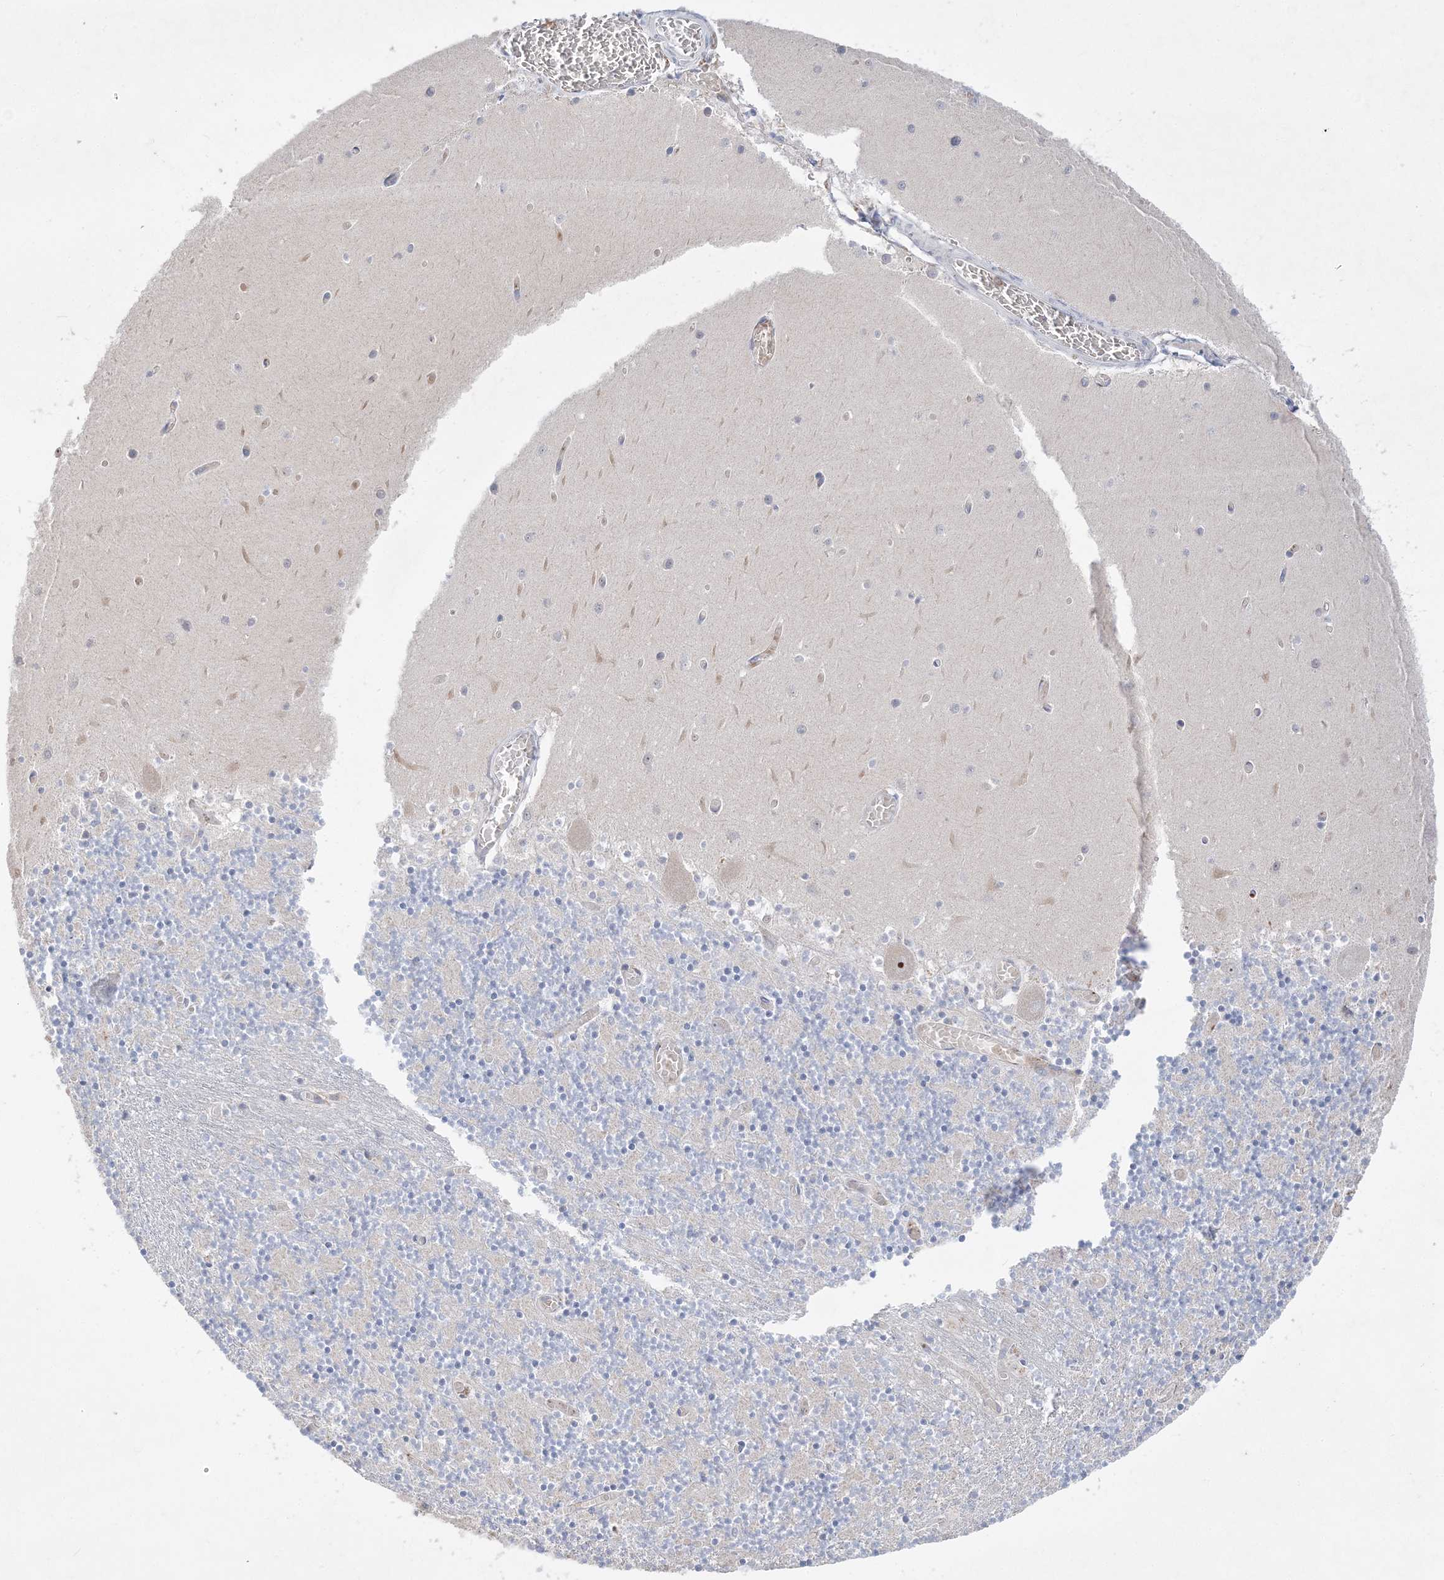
{"staining": {"intensity": "negative", "quantity": "none", "location": "none"}, "tissue": "cerebellum", "cell_type": "Cells in granular layer", "image_type": "normal", "snomed": [{"axis": "morphology", "description": "Normal tissue, NOS"}, {"axis": "topography", "description": "Cerebellum"}], "caption": "A high-resolution micrograph shows immunohistochemistry staining of unremarkable cerebellum, which demonstrates no significant expression in cells in granular layer. The staining is performed using DAB (3,3'-diaminobenzidine) brown chromogen with nuclei counter-stained in using hematoxylin.", "gene": "NOP16", "patient": {"sex": "female", "age": 28}}